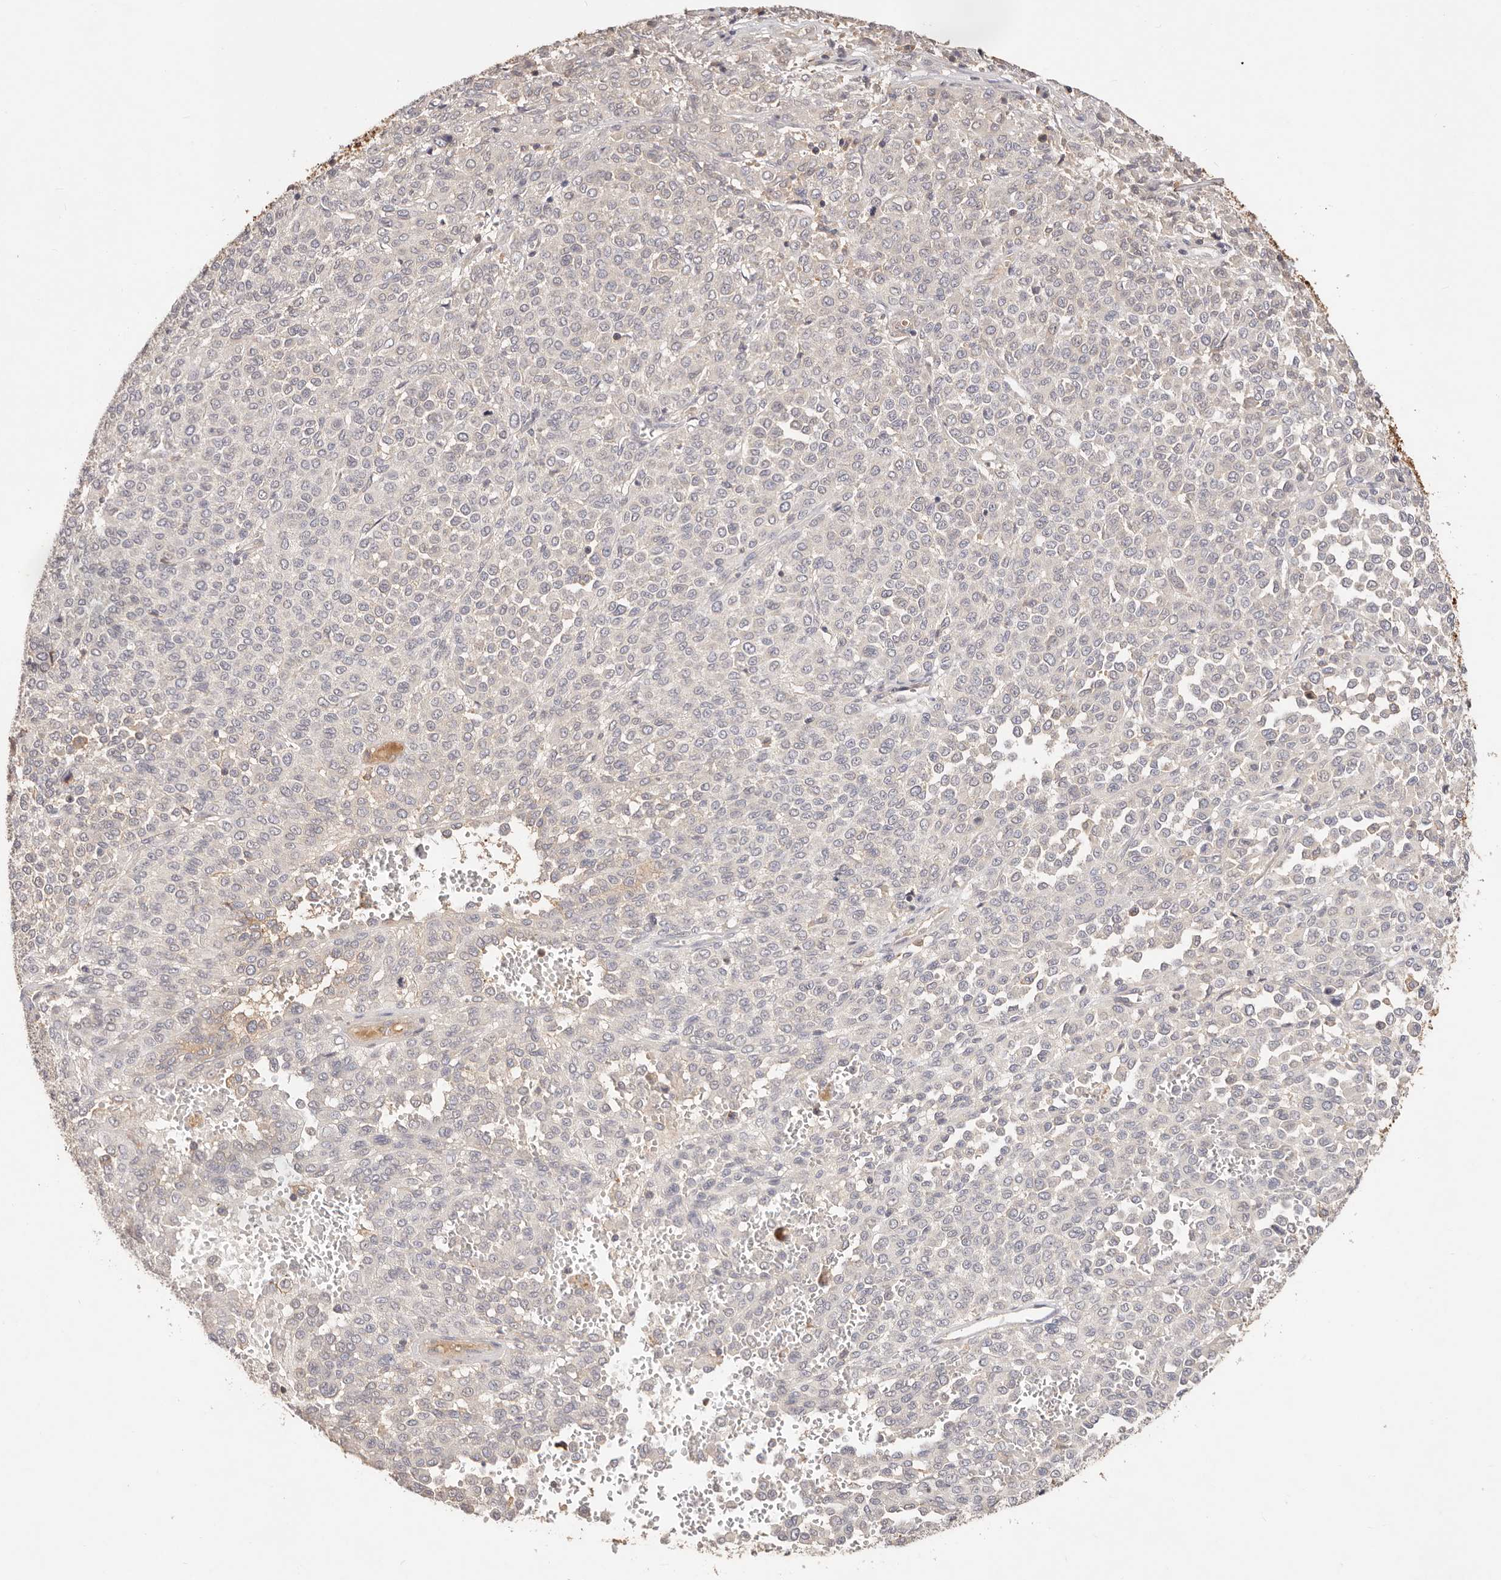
{"staining": {"intensity": "negative", "quantity": "none", "location": "none"}, "tissue": "melanoma", "cell_type": "Tumor cells", "image_type": "cancer", "snomed": [{"axis": "morphology", "description": "Malignant melanoma, Metastatic site"}, {"axis": "topography", "description": "Pancreas"}], "caption": "A high-resolution image shows immunohistochemistry (IHC) staining of melanoma, which displays no significant positivity in tumor cells. The staining was performed using DAB to visualize the protein expression in brown, while the nuclei were stained in blue with hematoxylin (Magnification: 20x).", "gene": "CXADR", "patient": {"sex": "female", "age": 30}}